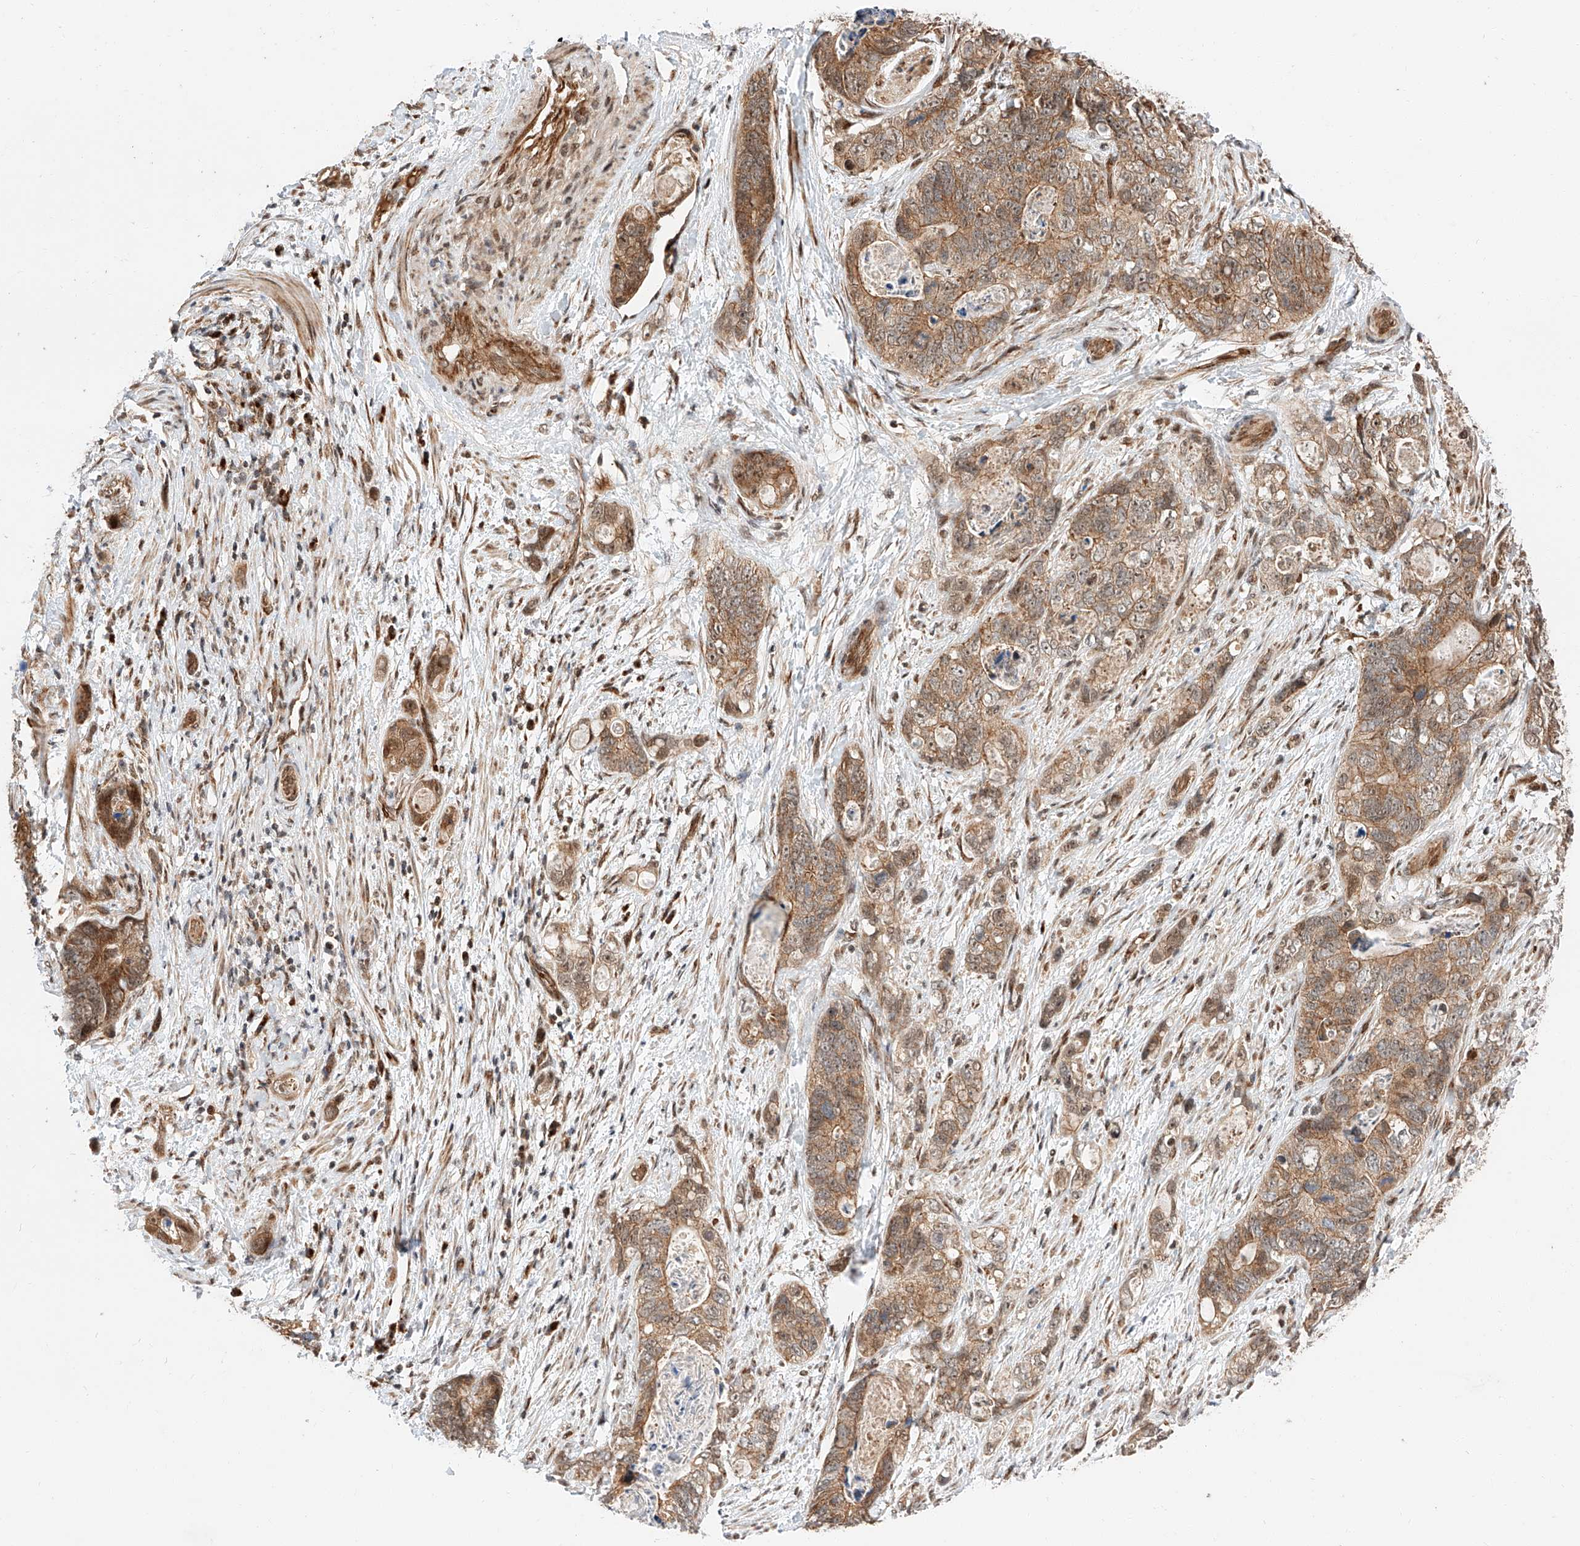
{"staining": {"intensity": "moderate", "quantity": ">75%", "location": "cytoplasmic/membranous"}, "tissue": "stomach cancer", "cell_type": "Tumor cells", "image_type": "cancer", "snomed": [{"axis": "morphology", "description": "Normal tissue, NOS"}, {"axis": "morphology", "description": "Adenocarcinoma, NOS"}, {"axis": "topography", "description": "Stomach"}], "caption": "High-power microscopy captured an immunohistochemistry photomicrograph of stomach cancer, revealing moderate cytoplasmic/membranous staining in about >75% of tumor cells.", "gene": "THTPA", "patient": {"sex": "female", "age": 89}}